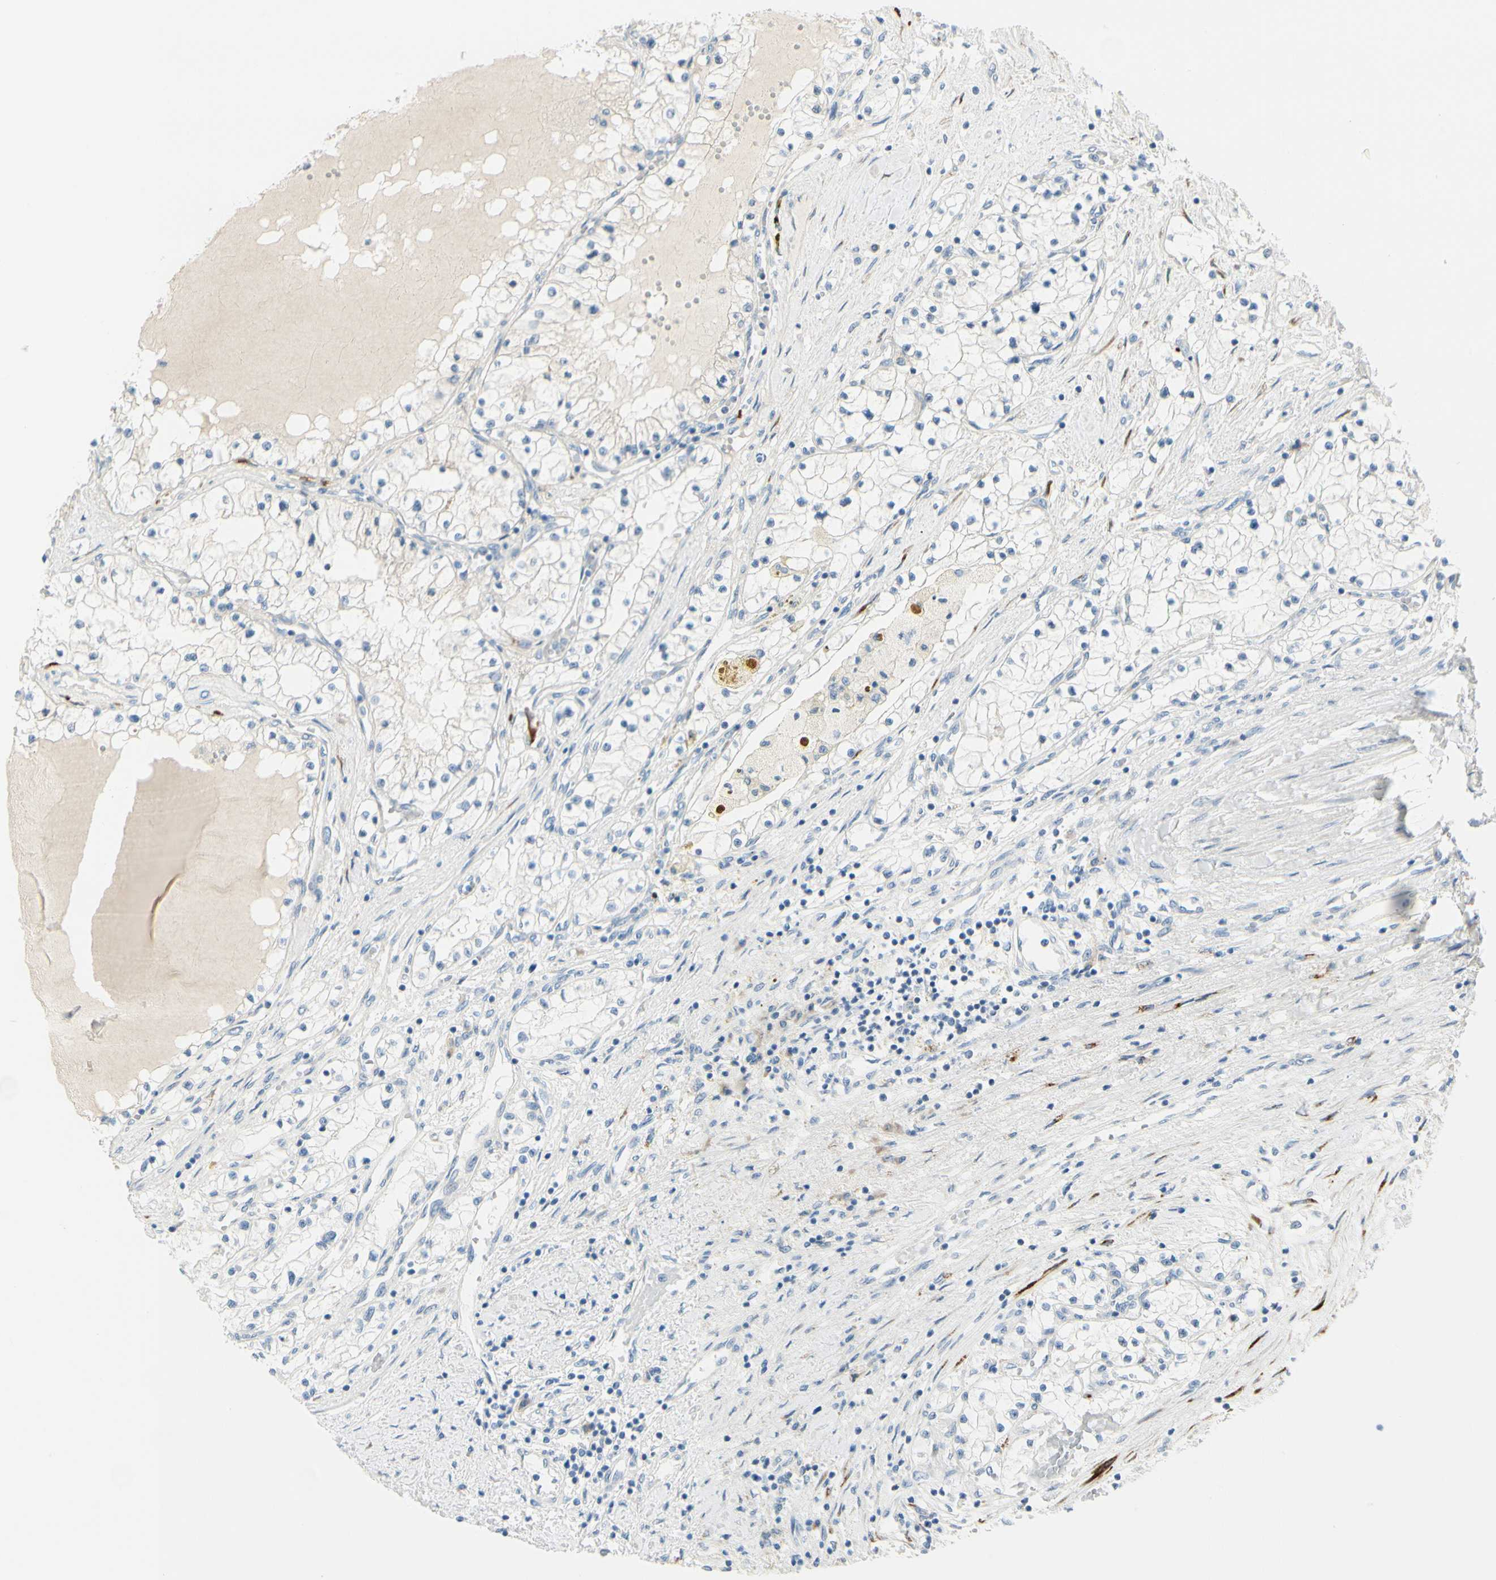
{"staining": {"intensity": "negative", "quantity": "none", "location": "none"}, "tissue": "renal cancer", "cell_type": "Tumor cells", "image_type": "cancer", "snomed": [{"axis": "morphology", "description": "Adenocarcinoma, NOS"}, {"axis": "topography", "description": "Kidney"}], "caption": "High magnification brightfield microscopy of renal cancer (adenocarcinoma) stained with DAB (brown) and counterstained with hematoxylin (blue): tumor cells show no significant positivity. The staining was performed using DAB (3,3'-diaminobenzidine) to visualize the protein expression in brown, while the nuclei were stained in blue with hematoxylin (Magnification: 20x).", "gene": "GALNT5", "patient": {"sex": "male", "age": 68}}